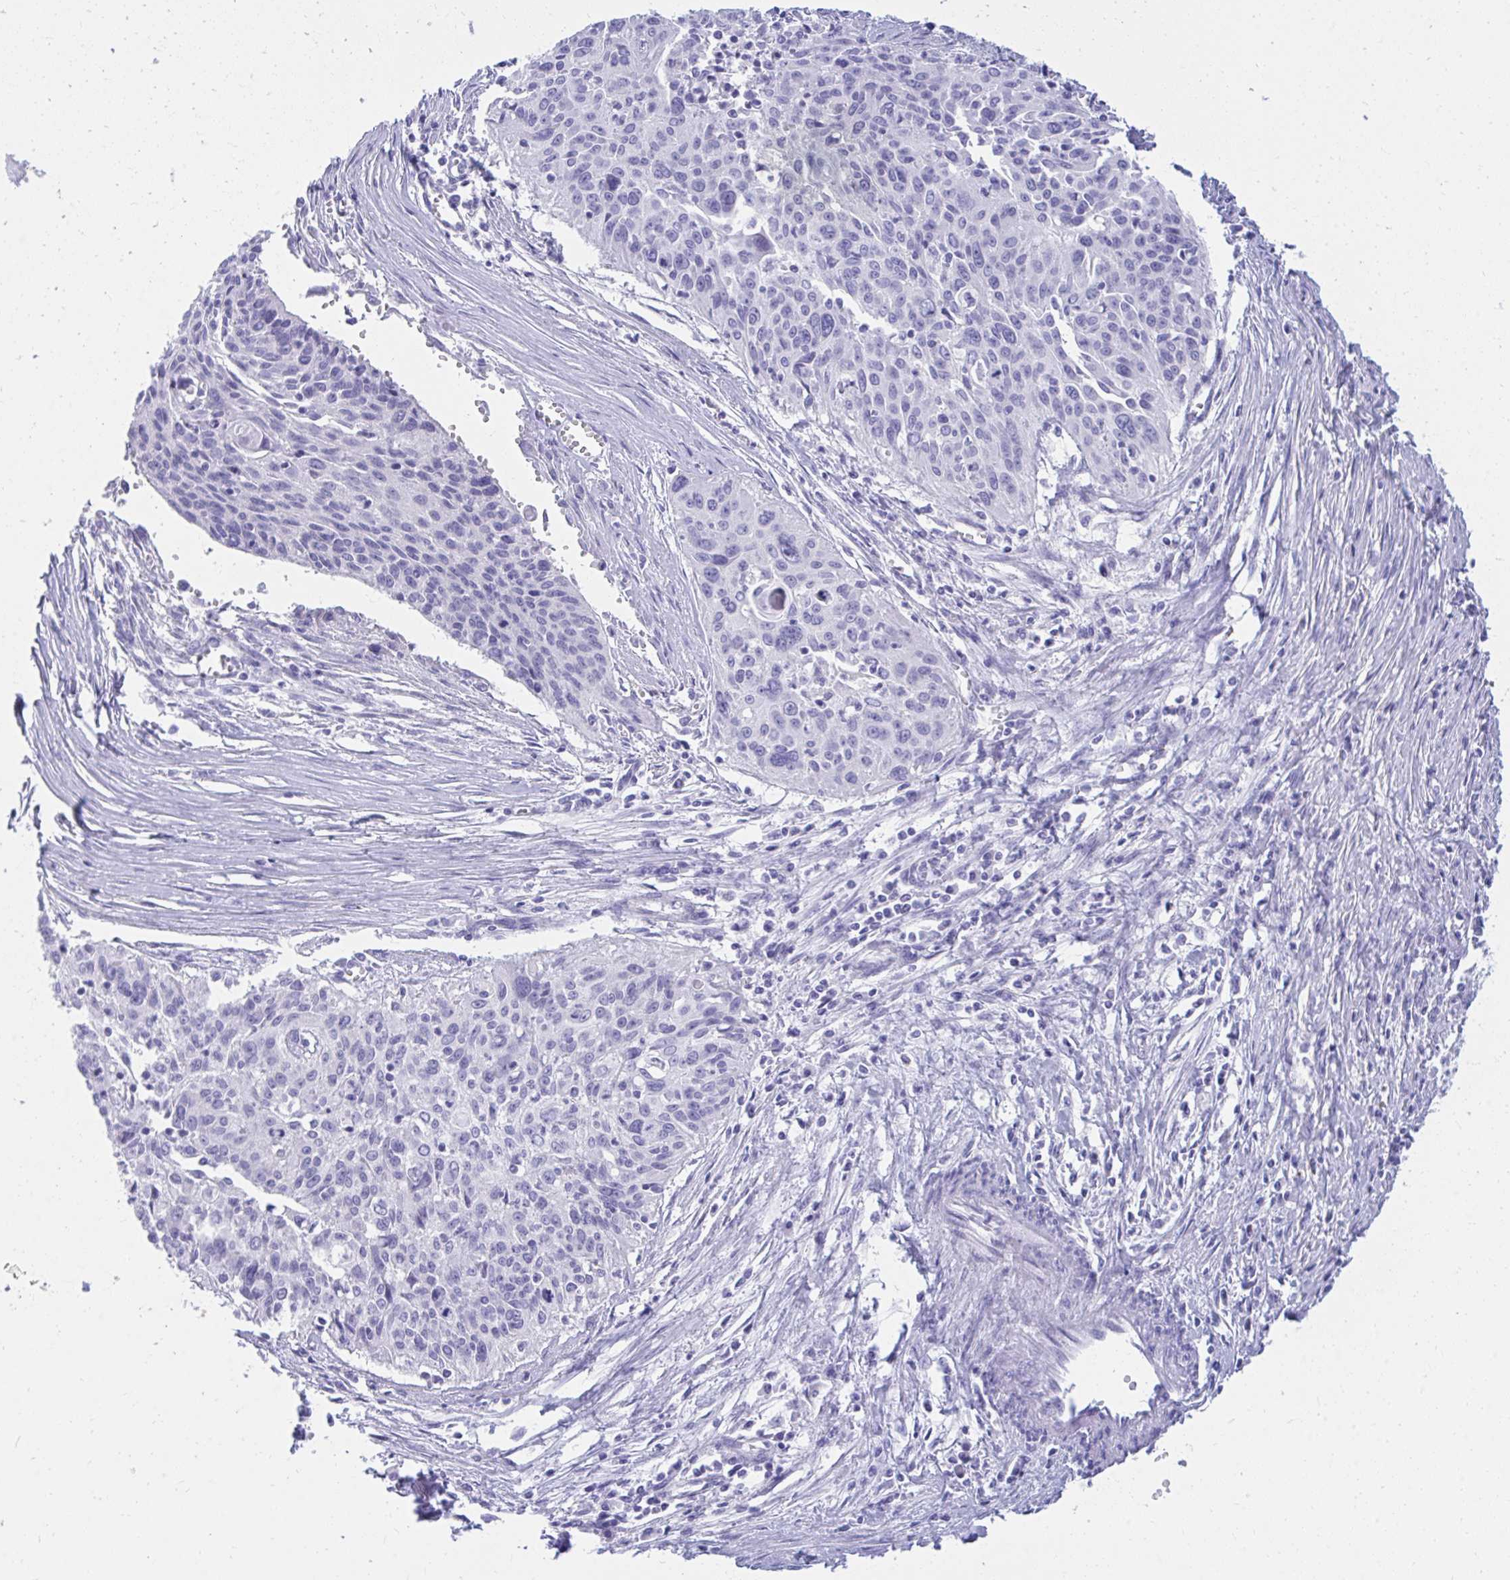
{"staining": {"intensity": "negative", "quantity": "none", "location": "none"}, "tissue": "cervical cancer", "cell_type": "Tumor cells", "image_type": "cancer", "snomed": [{"axis": "morphology", "description": "Squamous cell carcinoma, NOS"}, {"axis": "topography", "description": "Cervix"}], "caption": "High magnification brightfield microscopy of cervical cancer stained with DAB (3,3'-diaminobenzidine) (brown) and counterstained with hematoxylin (blue): tumor cells show no significant positivity.", "gene": "SHISA8", "patient": {"sex": "female", "age": 55}}